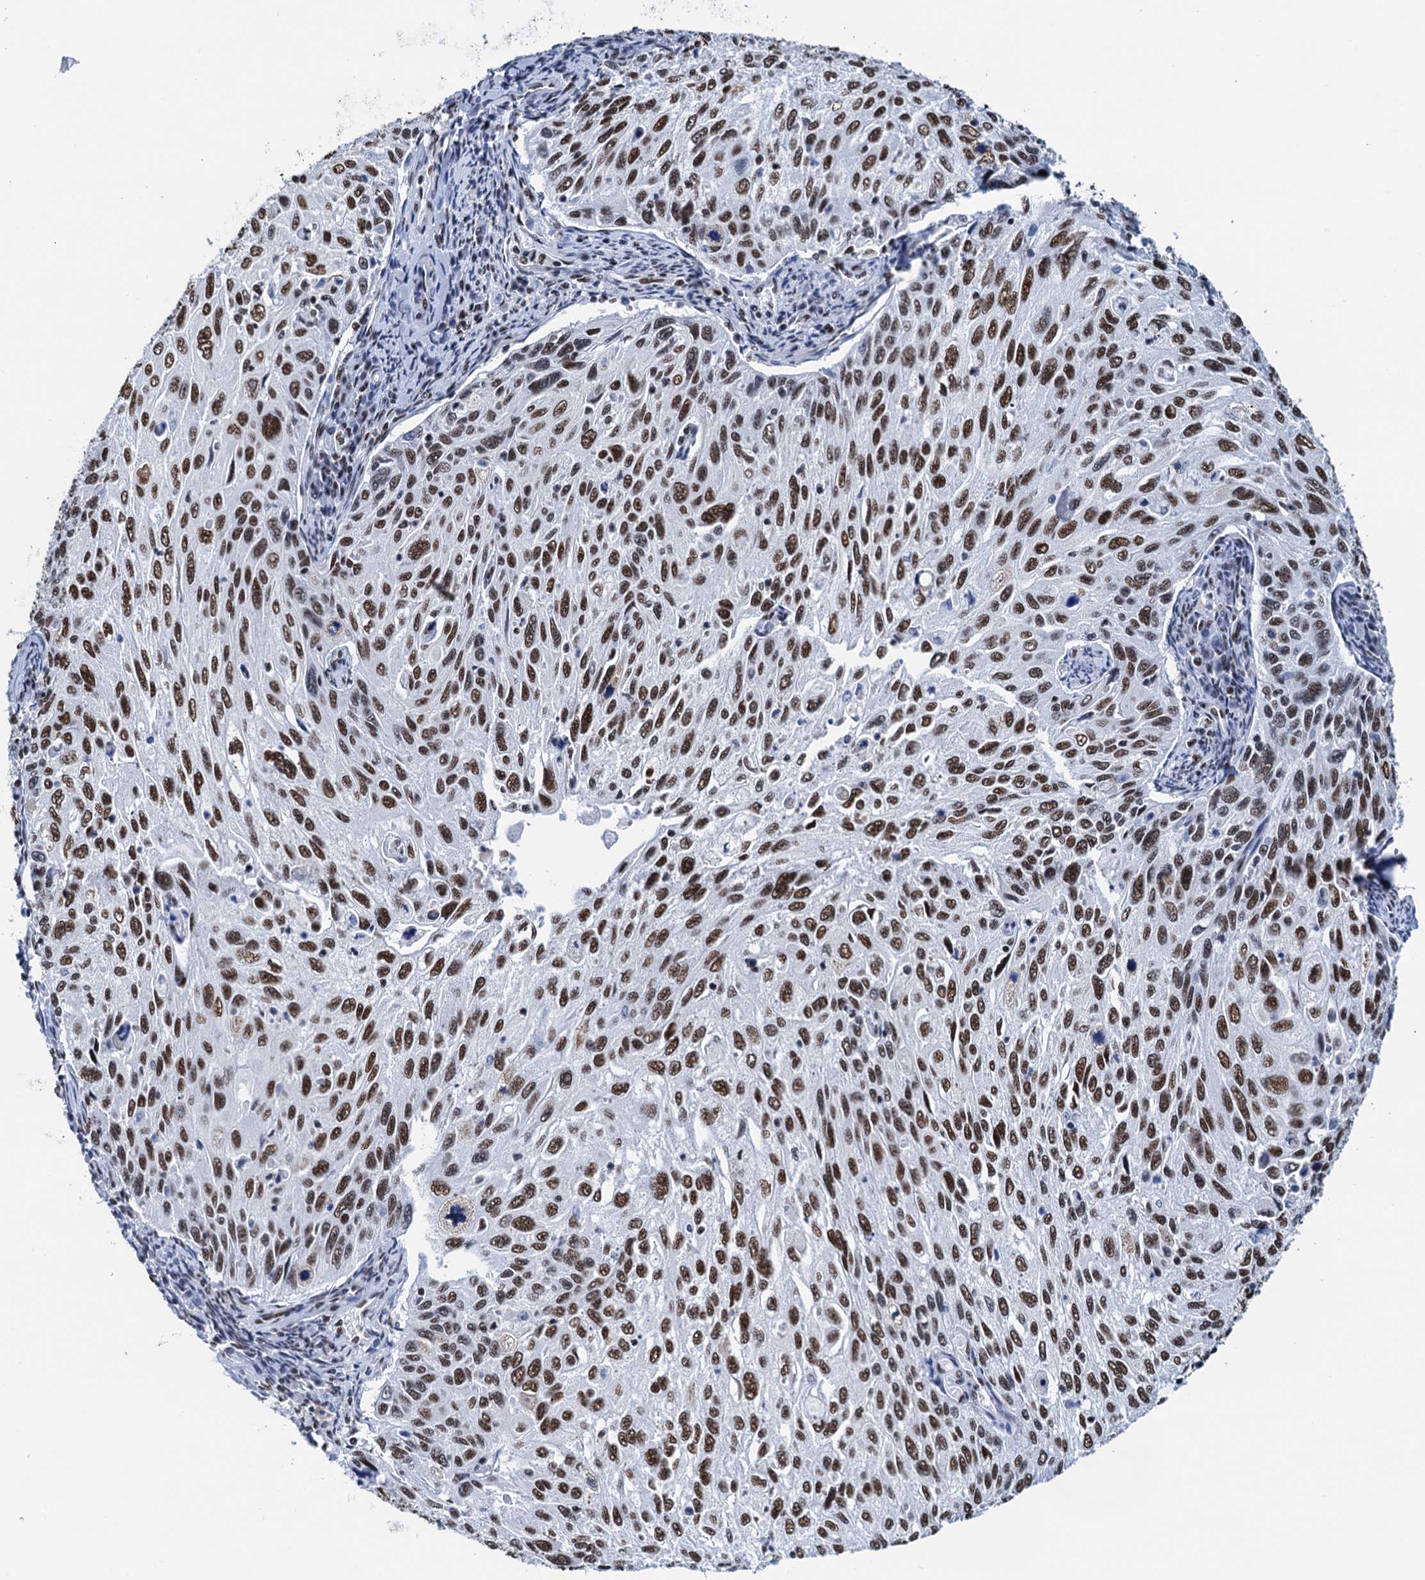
{"staining": {"intensity": "strong", "quantity": ">75%", "location": "nuclear"}, "tissue": "cervical cancer", "cell_type": "Tumor cells", "image_type": "cancer", "snomed": [{"axis": "morphology", "description": "Squamous cell carcinoma, NOS"}, {"axis": "topography", "description": "Cervix"}], "caption": "This is a micrograph of IHC staining of squamous cell carcinoma (cervical), which shows strong staining in the nuclear of tumor cells.", "gene": "SLTM", "patient": {"sex": "female", "age": 70}}